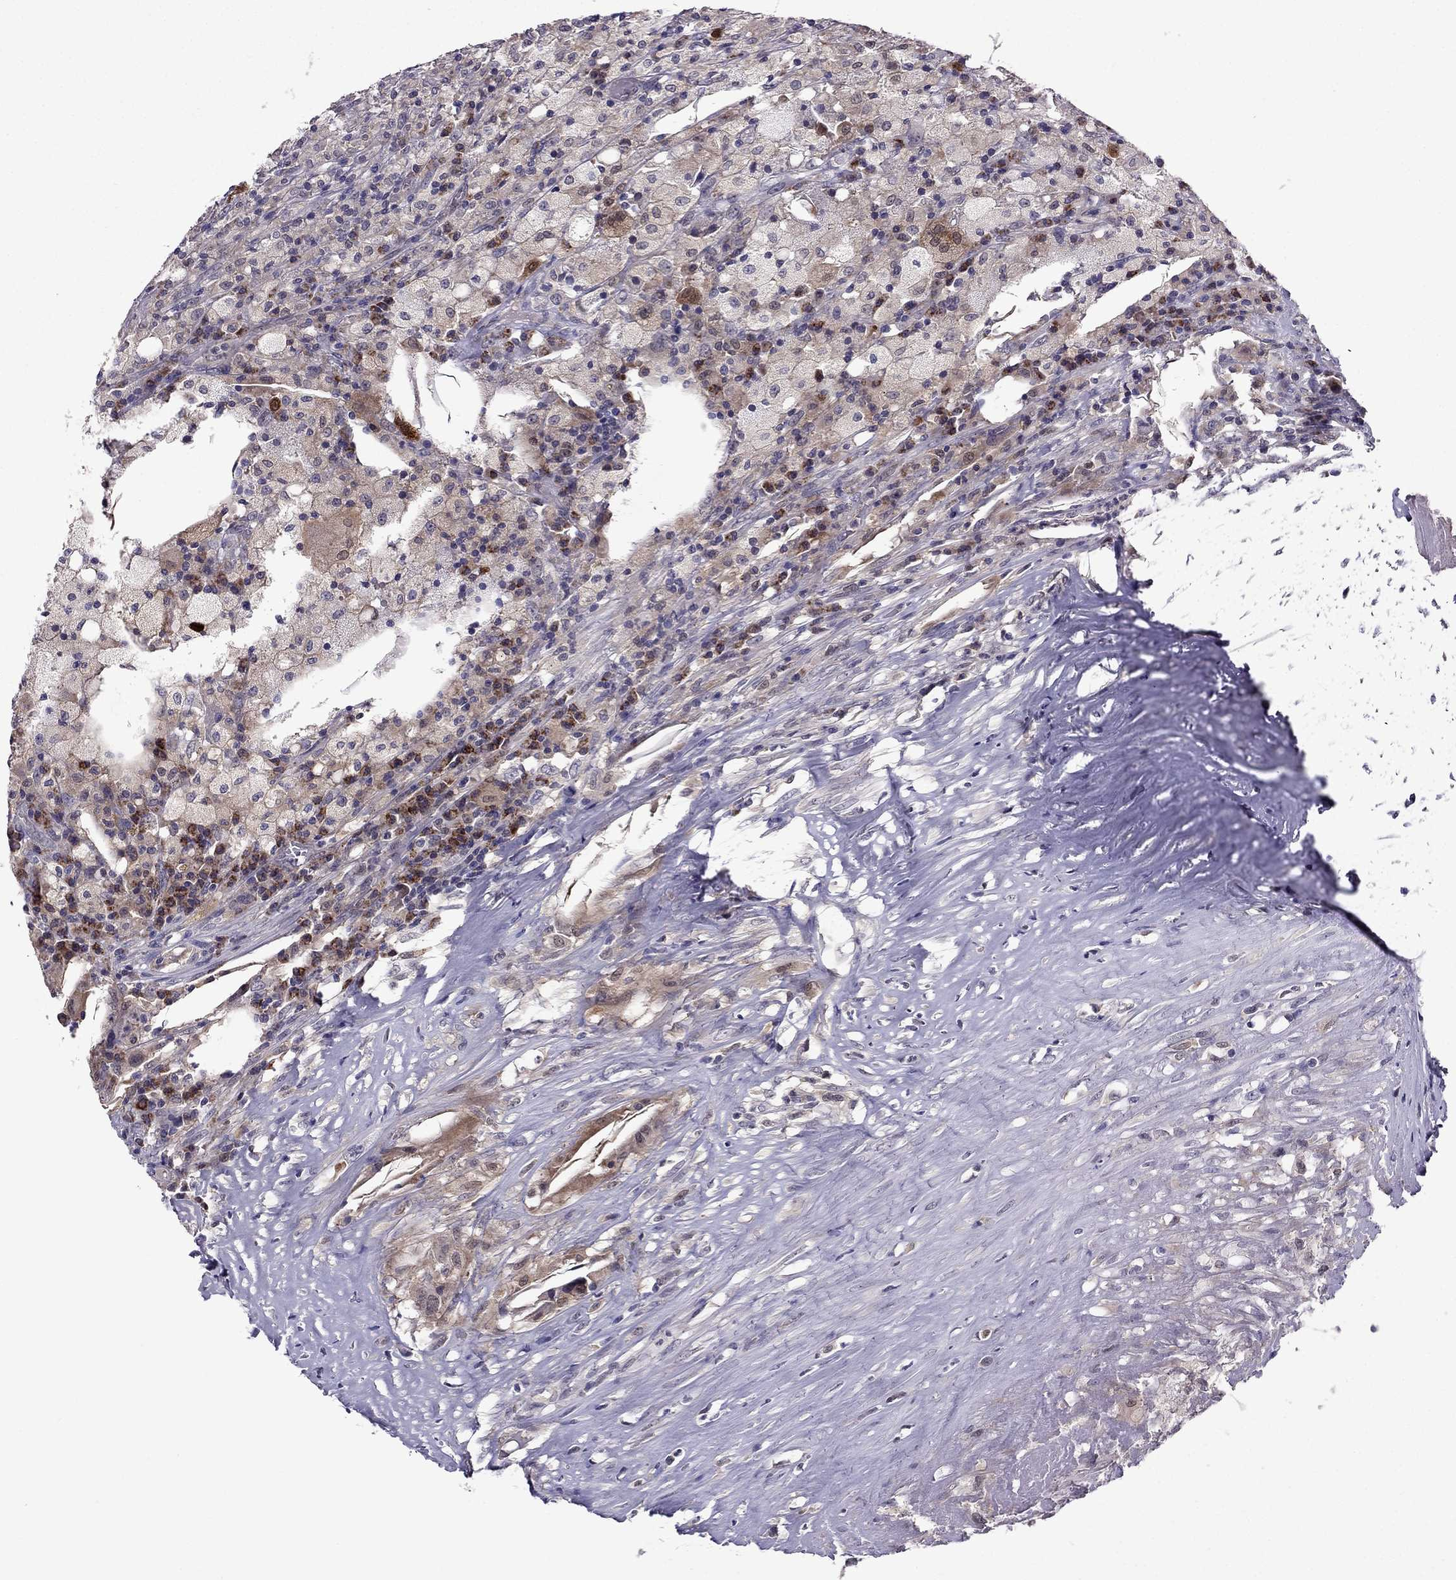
{"staining": {"intensity": "weak", "quantity": ">75%", "location": "cytoplasmic/membranous"}, "tissue": "testis cancer", "cell_type": "Tumor cells", "image_type": "cancer", "snomed": [{"axis": "morphology", "description": "Necrosis, NOS"}, {"axis": "morphology", "description": "Carcinoma, Embryonal, NOS"}, {"axis": "topography", "description": "Testis"}], "caption": "Testis embryonal carcinoma was stained to show a protein in brown. There is low levels of weak cytoplasmic/membranous positivity in approximately >75% of tumor cells.", "gene": "CDK5", "patient": {"sex": "male", "age": 19}}